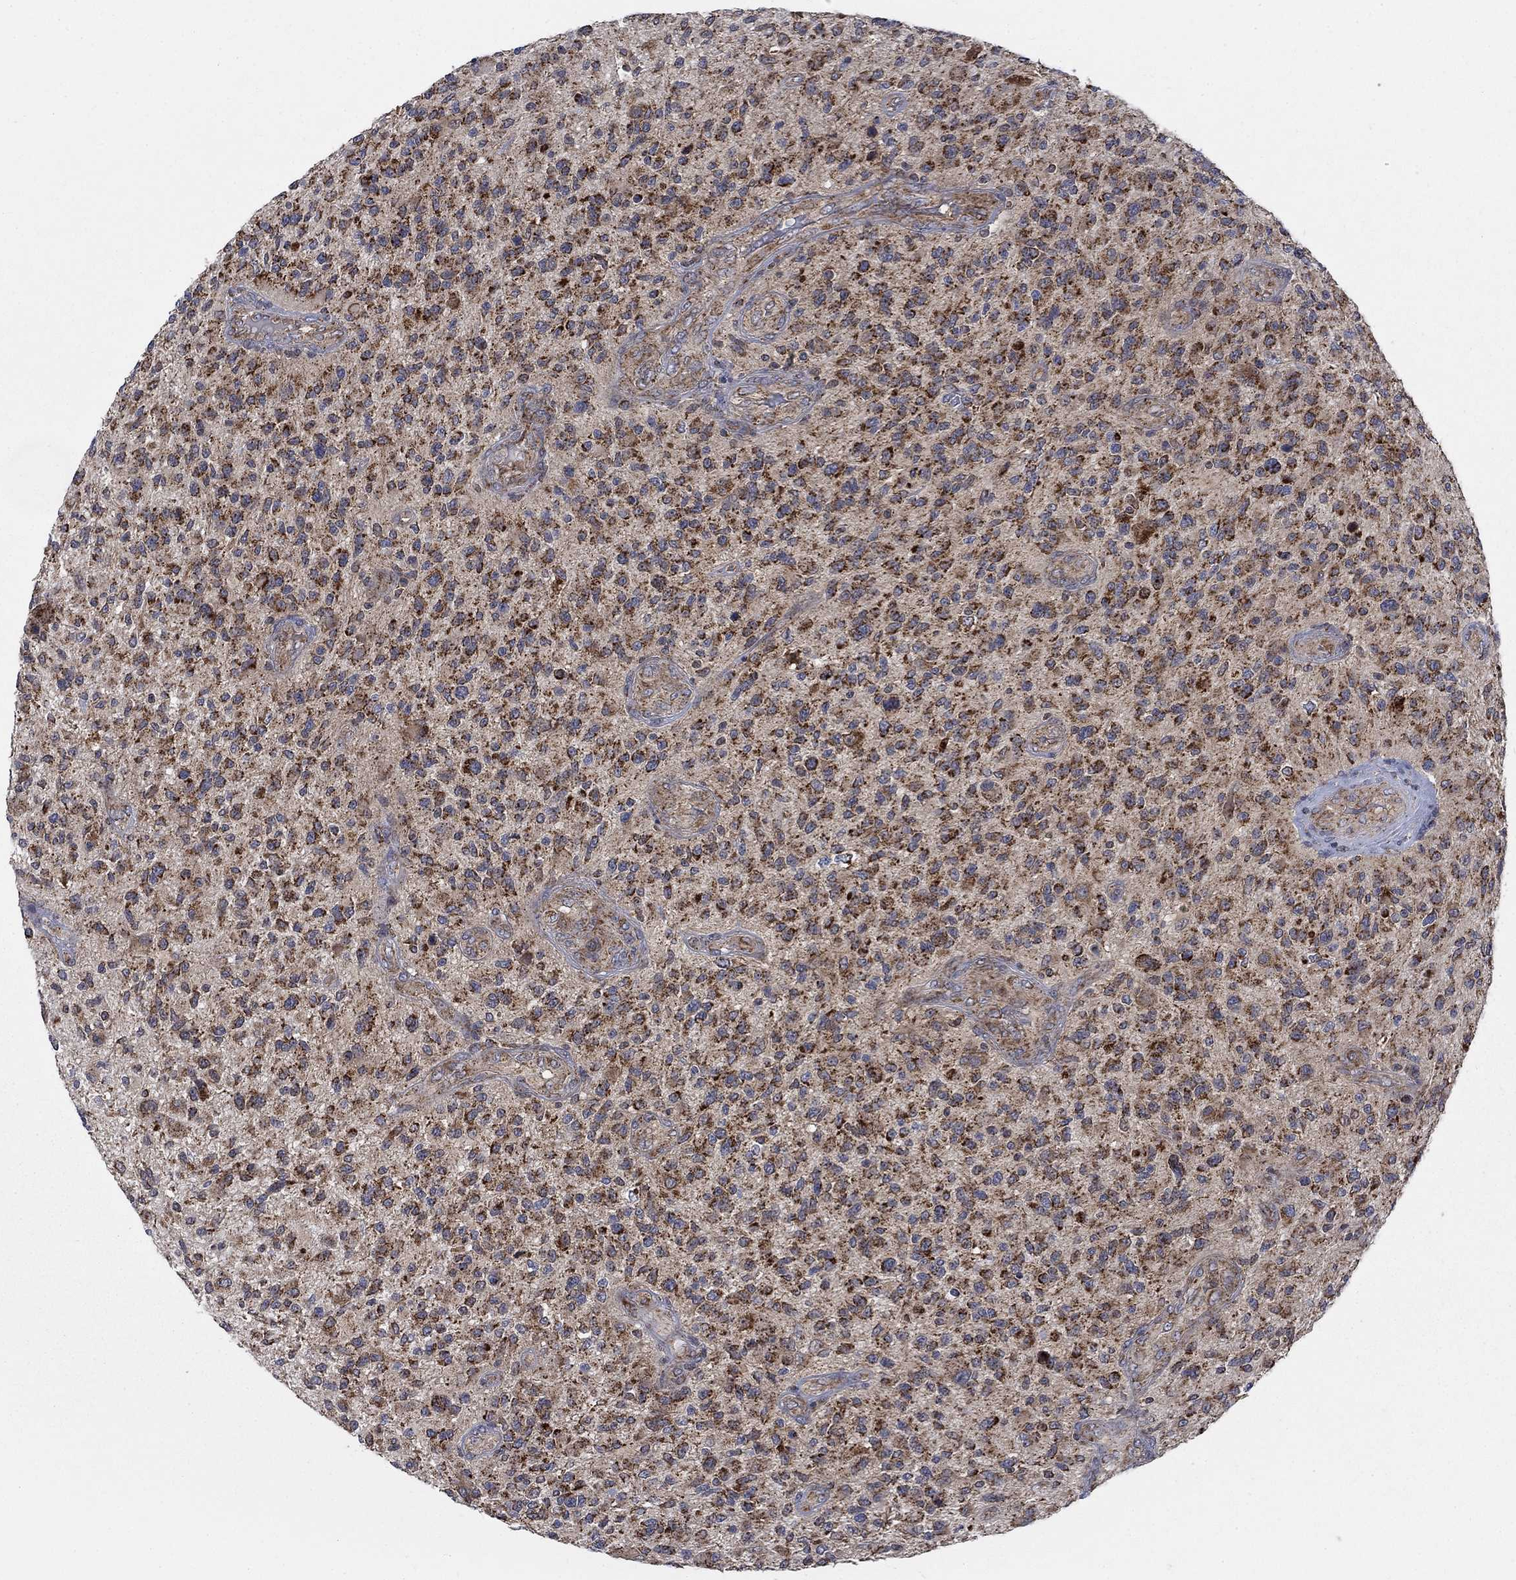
{"staining": {"intensity": "strong", "quantity": ">75%", "location": "cytoplasmic/membranous"}, "tissue": "glioma", "cell_type": "Tumor cells", "image_type": "cancer", "snomed": [{"axis": "morphology", "description": "Glioma, malignant, High grade"}, {"axis": "topography", "description": "Brain"}], "caption": "Immunohistochemical staining of human glioma demonstrates strong cytoplasmic/membranous protein staining in about >75% of tumor cells.", "gene": "NME7", "patient": {"sex": "male", "age": 47}}